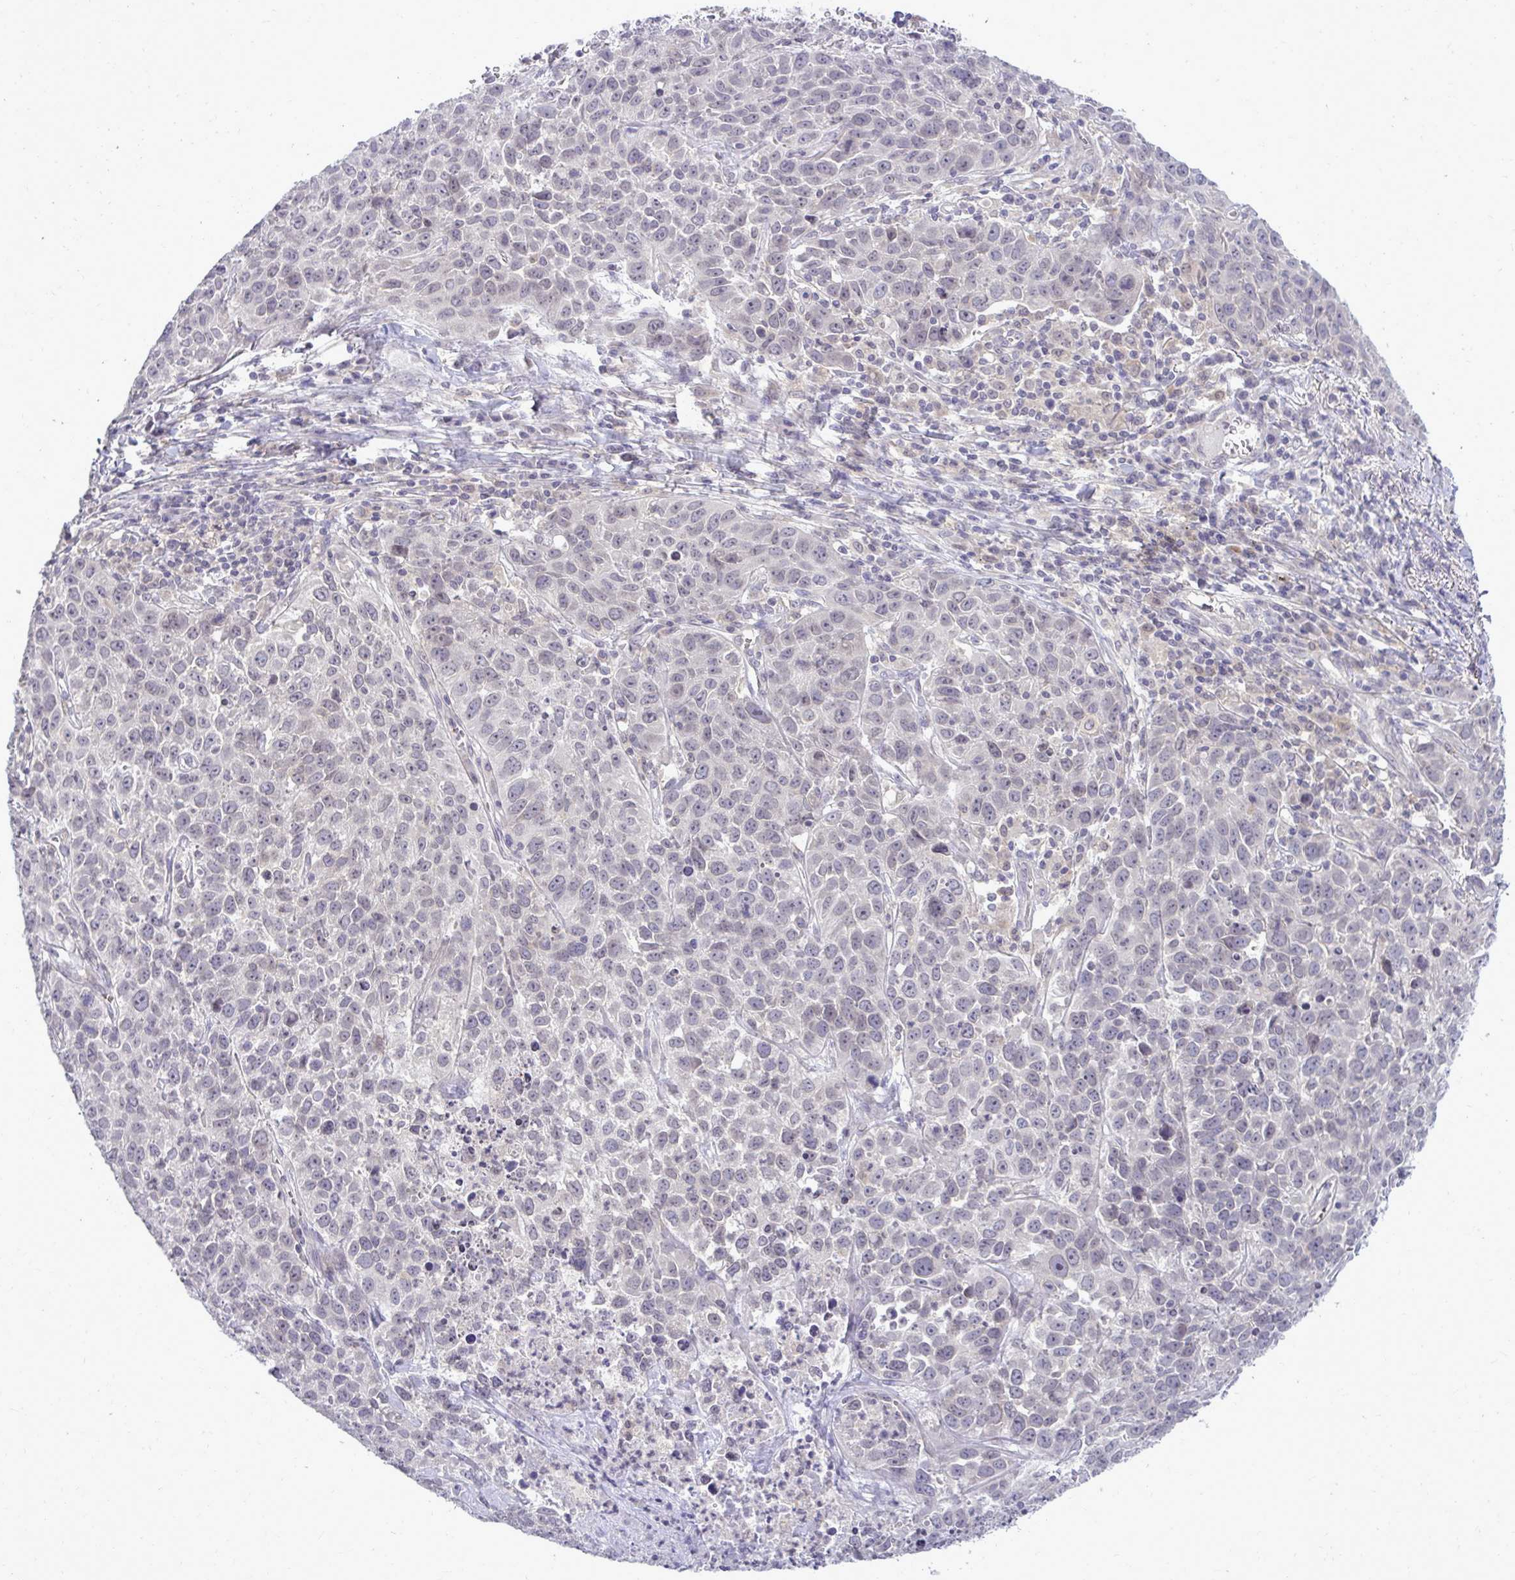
{"staining": {"intensity": "negative", "quantity": "none", "location": "none"}, "tissue": "lung cancer", "cell_type": "Tumor cells", "image_type": "cancer", "snomed": [{"axis": "morphology", "description": "Squamous cell carcinoma, NOS"}, {"axis": "topography", "description": "Lung"}], "caption": "Photomicrograph shows no protein expression in tumor cells of lung squamous cell carcinoma tissue.", "gene": "DPY19L1", "patient": {"sex": "male", "age": 76}}